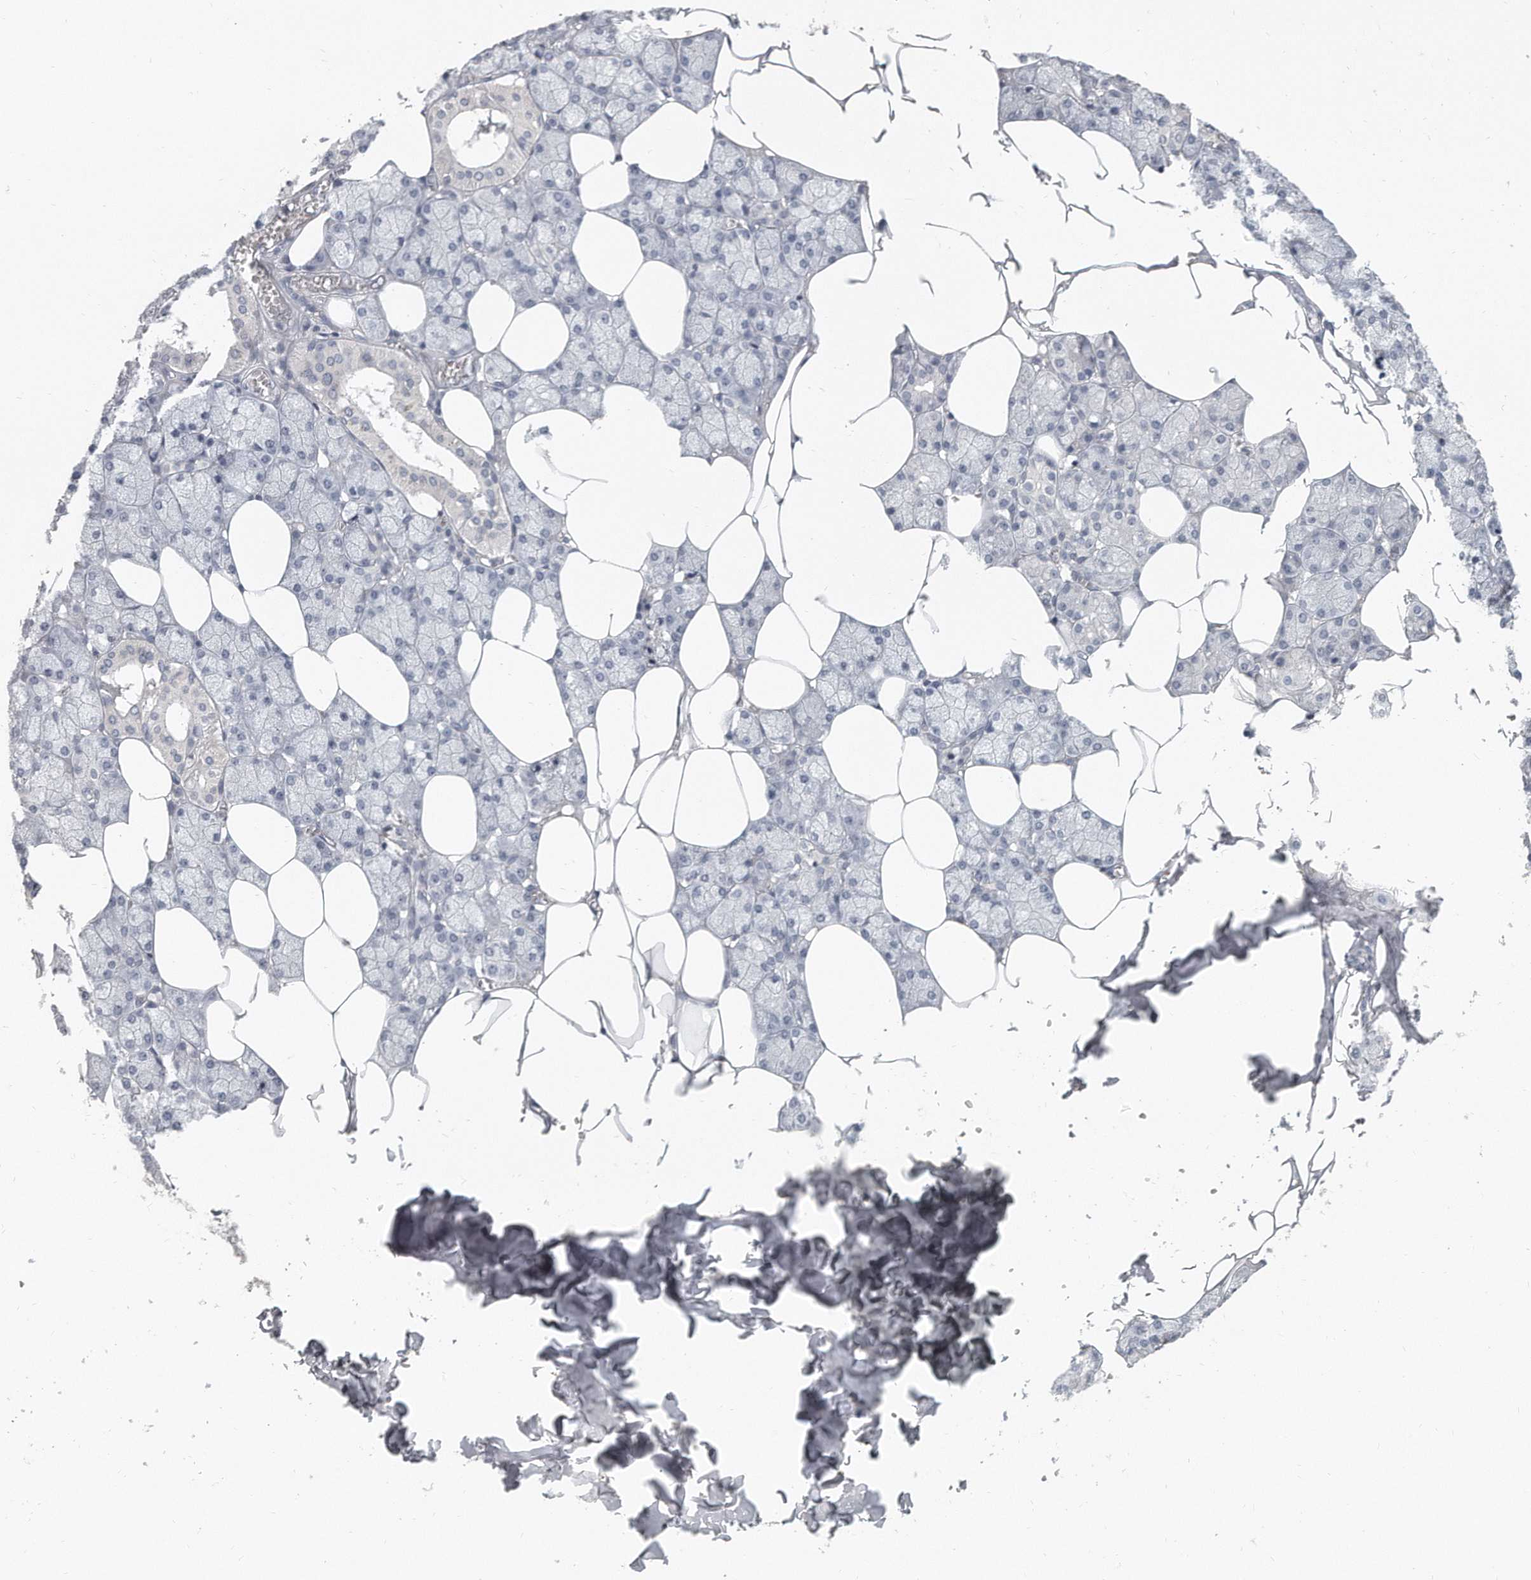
{"staining": {"intensity": "negative", "quantity": "none", "location": "none"}, "tissue": "salivary gland", "cell_type": "Glandular cells", "image_type": "normal", "snomed": [{"axis": "morphology", "description": "Normal tissue, NOS"}, {"axis": "topography", "description": "Salivary gland"}], "caption": "Immunohistochemistry (IHC) of unremarkable human salivary gland exhibits no positivity in glandular cells. Brightfield microscopy of immunohistochemistry (IHC) stained with DAB (3,3'-diaminobenzidine) (brown) and hematoxylin (blue), captured at high magnification.", "gene": "PLEKHA6", "patient": {"sex": "male", "age": 62}}